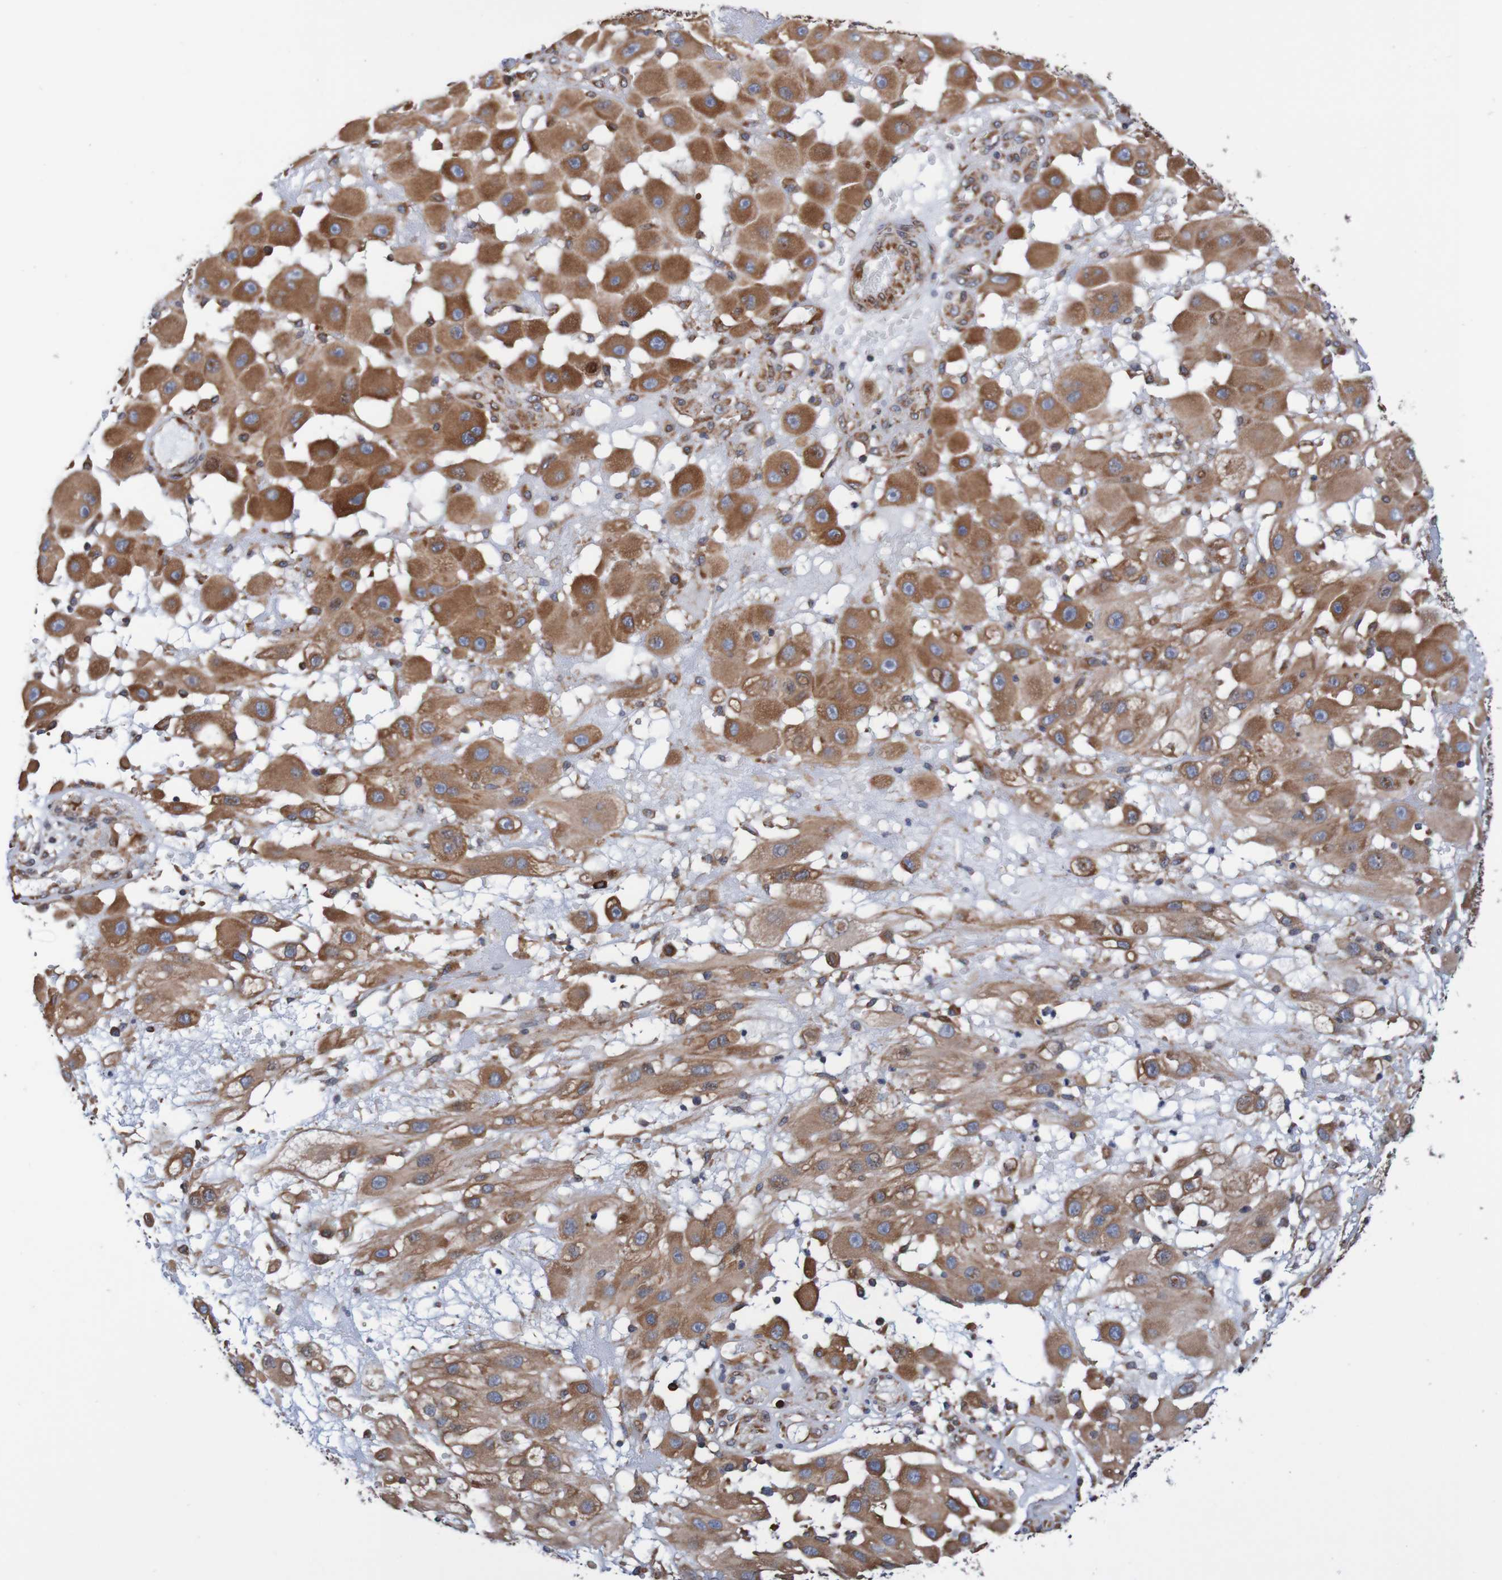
{"staining": {"intensity": "moderate", "quantity": ">75%", "location": "cytoplasmic/membranous"}, "tissue": "melanoma", "cell_type": "Tumor cells", "image_type": "cancer", "snomed": [{"axis": "morphology", "description": "Malignant melanoma, NOS"}, {"axis": "topography", "description": "Skin"}], "caption": "Human malignant melanoma stained for a protein (brown) demonstrates moderate cytoplasmic/membranous positive staining in approximately >75% of tumor cells.", "gene": "TMEM109", "patient": {"sex": "female", "age": 81}}